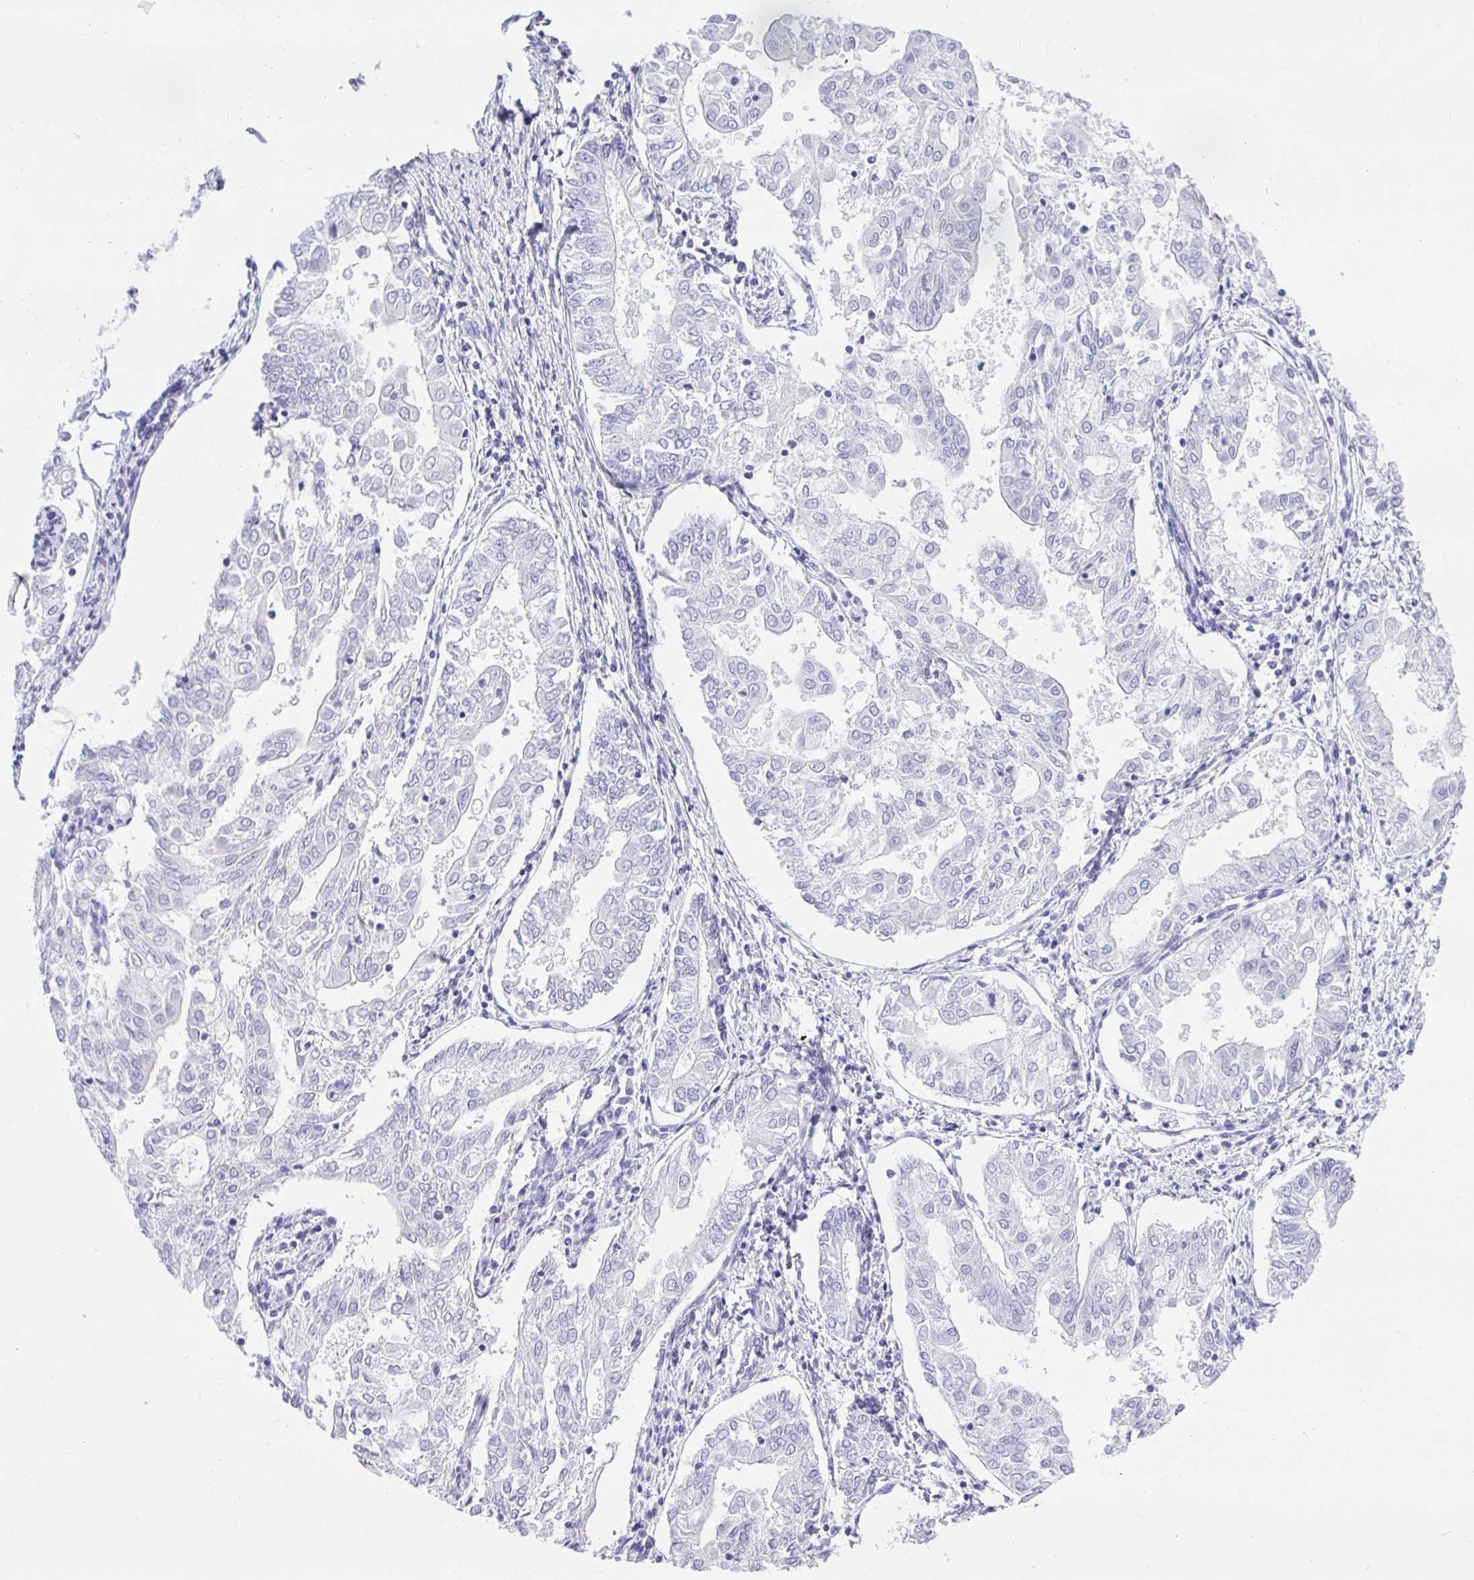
{"staining": {"intensity": "negative", "quantity": "none", "location": "none"}, "tissue": "endometrial cancer", "cell_type": "Tumor cells", "image_type": "cancer", "snomed": [{"axis": "morphology", "description": "Adenocarcinoma, NOS"}, {"axis": "topography", "description": "Endometrium"}], "caption": "Human endometrial cancer stained for a protein using IHC demonstrates no expression in tumor cells.", "gene": "CHAT", "patient": {"sex": "female", "age": 68}}